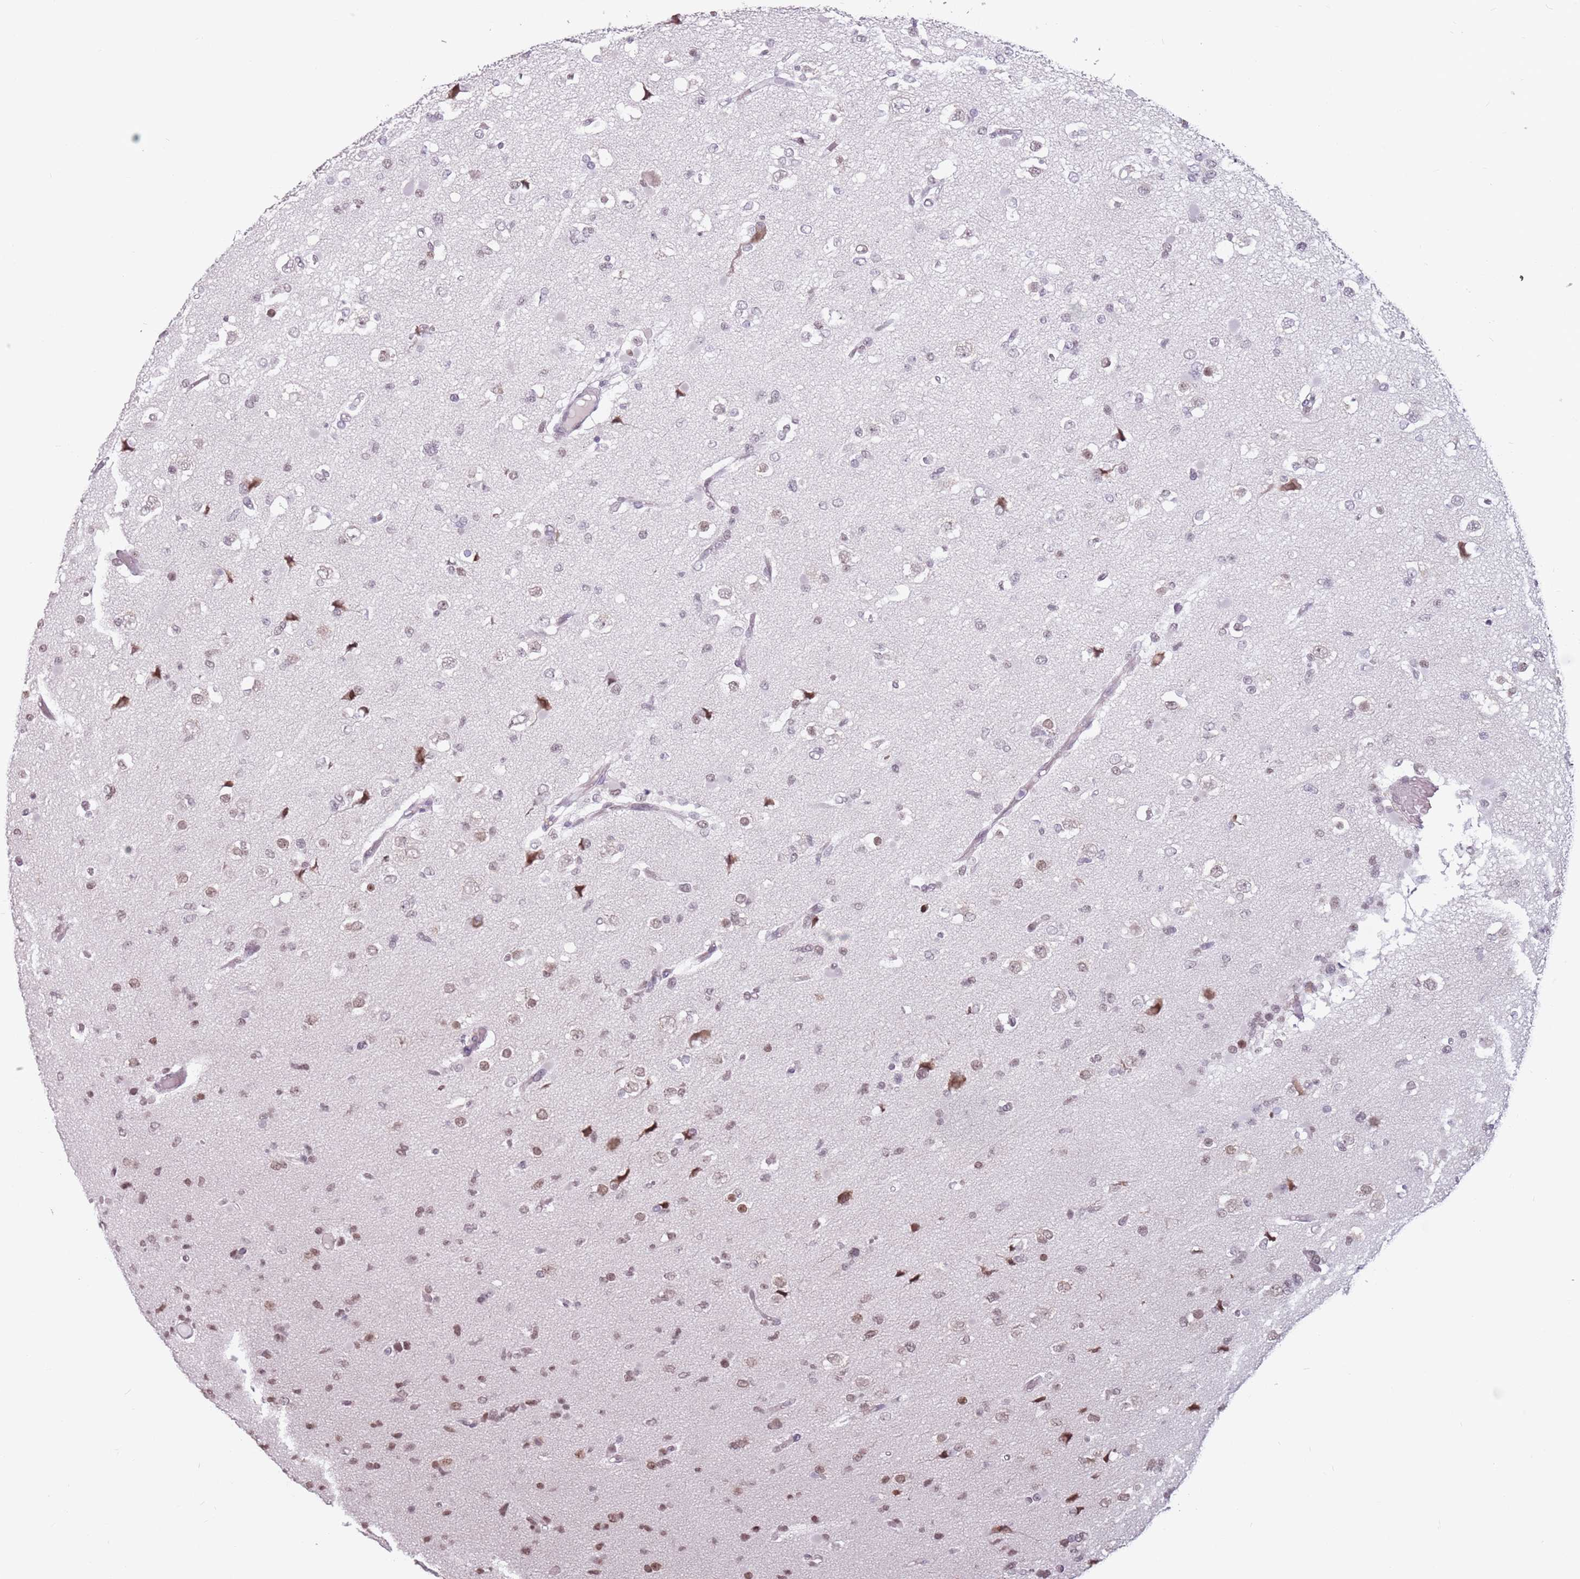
{"staining": {"intensity": "moderate", "quantity": "<25%", "location": "nuclear"}, "tissue": "glioma", "cell_type": "Tumor cells", "image_type": "cancer", "snomed": [{"axis": "morphology", "description": "Glioma, malignant, Low grade"}, {"axis": "topography", "description": "Brain"}], "caption": "A photomicrograph of malignant low-grade glioma stained for a protein exhibits moderate nuclear brown staining in tumor cells.", "gene": "PTCHD1", "patient": {"sex": "female", "age": 22}}